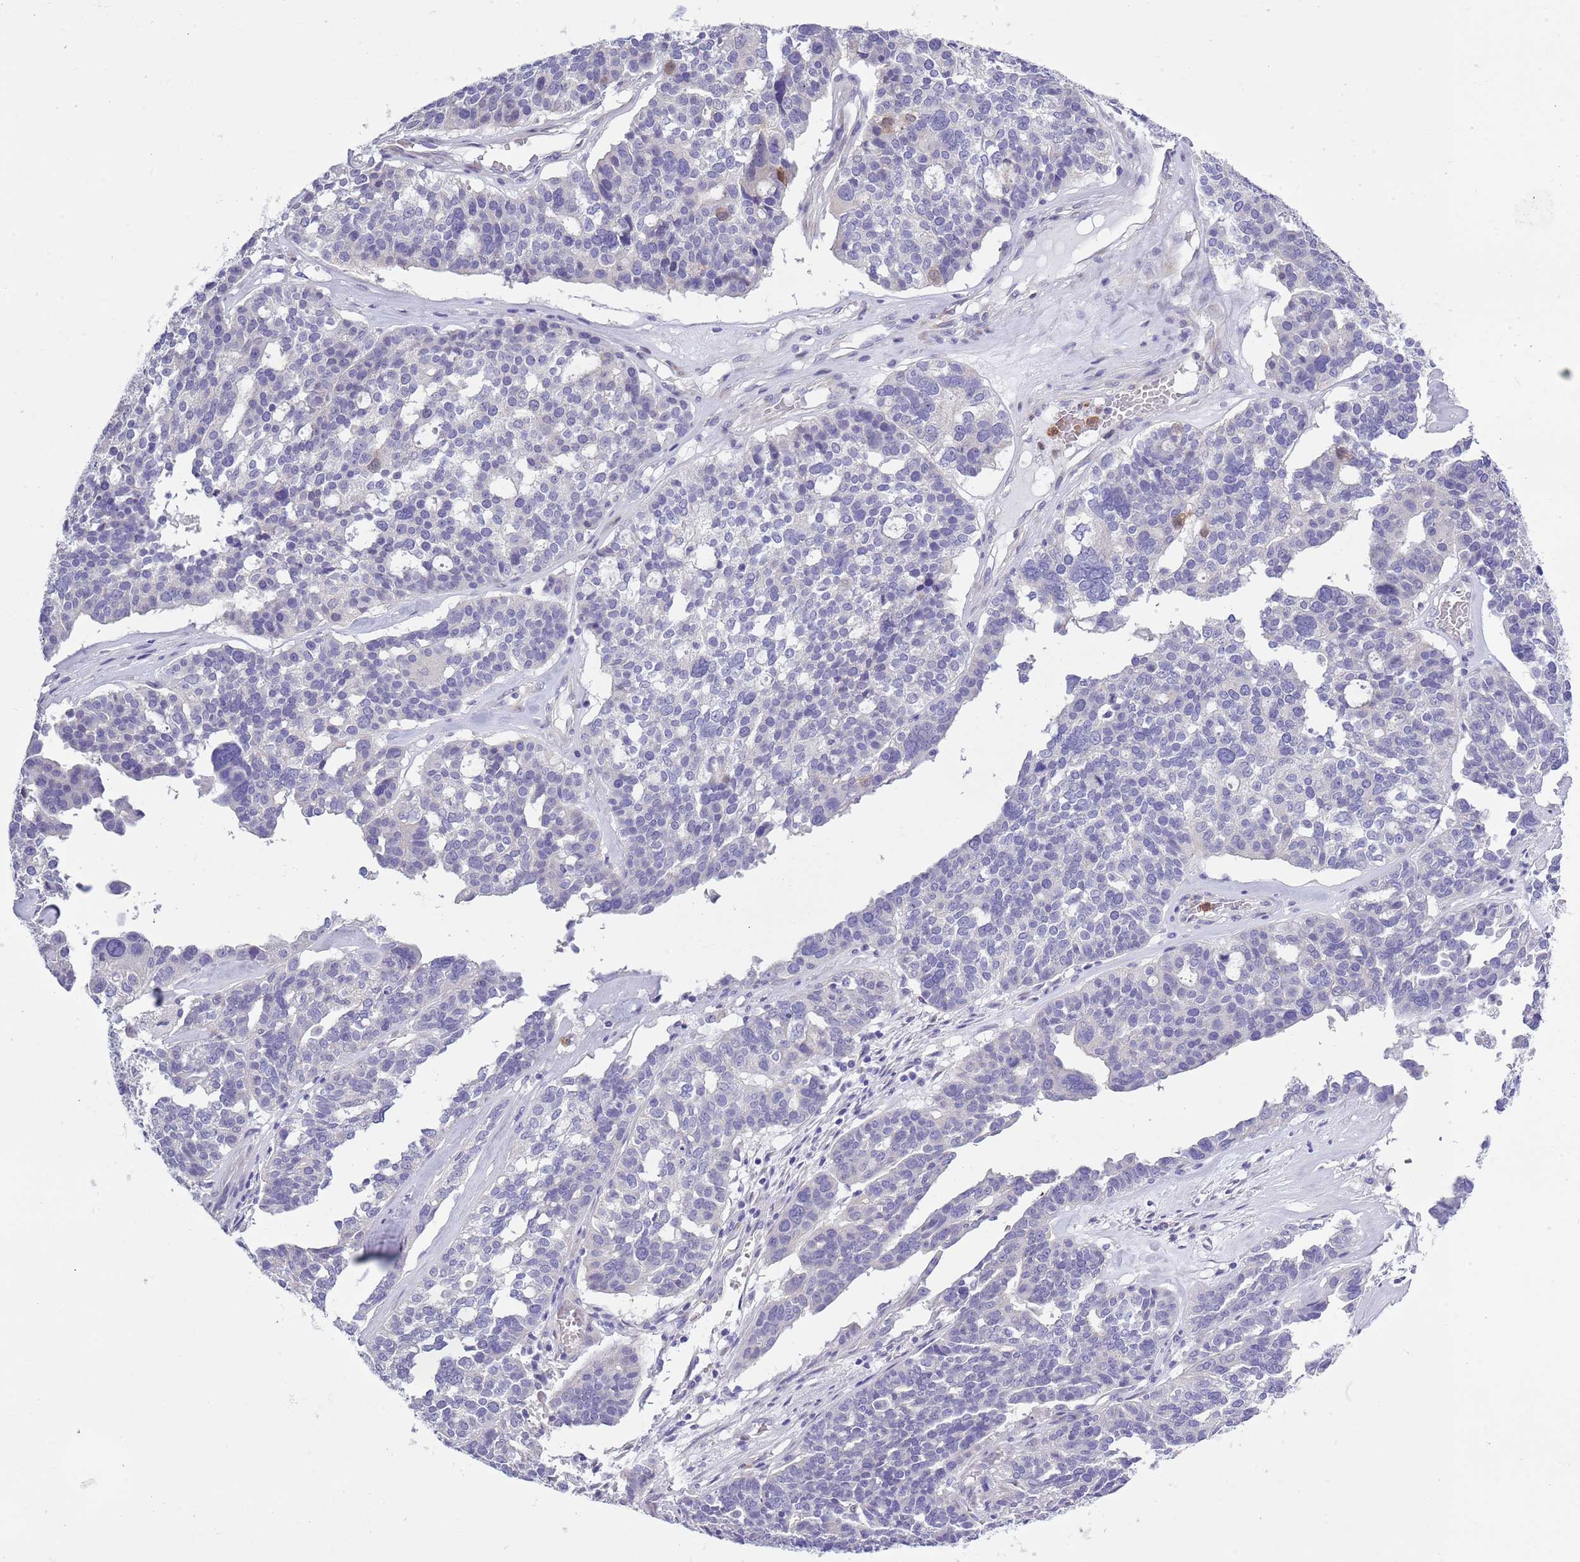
{"staining": {"intensity": "negative", "quantity": "none", "location": "none"}, "tissue": "ovarian cancer", "cell_type": "Tumor cells", "image_type": "cancer", "snomed": [{"axis": "morphology", "description": "Cystadenocarcinoma, serous, NOS"}, {"axis": "topography", "description": "Ovary"}], "caption": "IHC histopathology image of neoplastic tissue: human ovarian serous cystadenocarcinoma stained with DAB reveals no significant protein staining in tumor cells. The staining is performed using DAB (3,3'-diaminobenzidine) brown chromogen with nuclei counter-stained in using hematoxylin.", "gene": "ZFP2", "patient": {"sex": "female", "age": 59}}